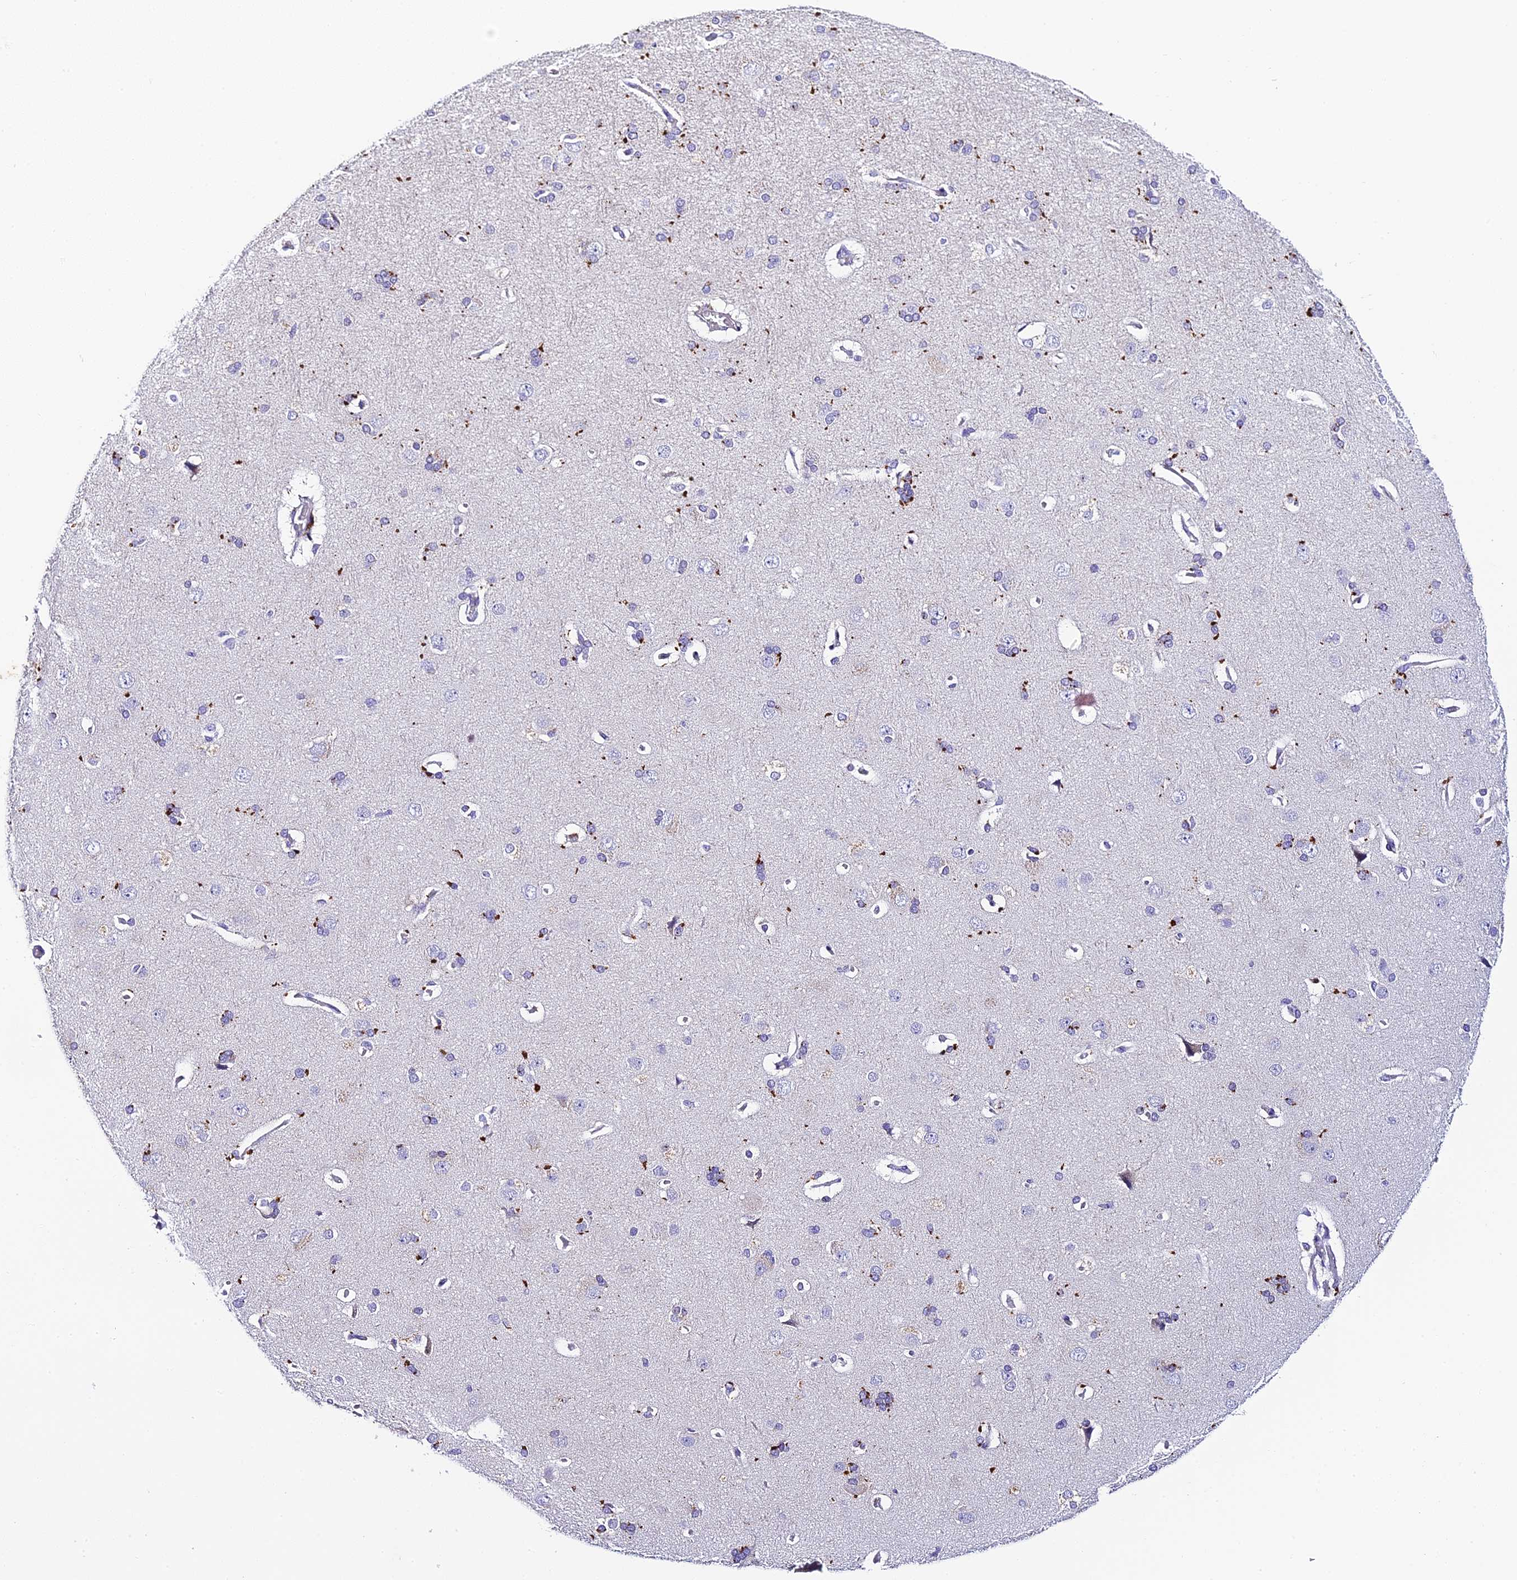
{"staining": {"intensity": "negative", "quantity": "none", "location": "none"}, "tissue": "cerebral cortex", "cell_type": "Endothelial cells", "image_type": "normal", "snomed": [{"axis": "morphology", "description": "Normal tissue, NOS"}, {"axis": "topography", "description": "Cerebral cortex"}], "caption": "Endothelial cells show no significant expression in benign cerebral cortex. The staining is performed using DAB (3,3'-diaminobenzidine) brown chromogen with nuclei counter-stained in using hematoxylin.", "gene": "C12orf29", "patient": {"sex": "male", "age": 62}}